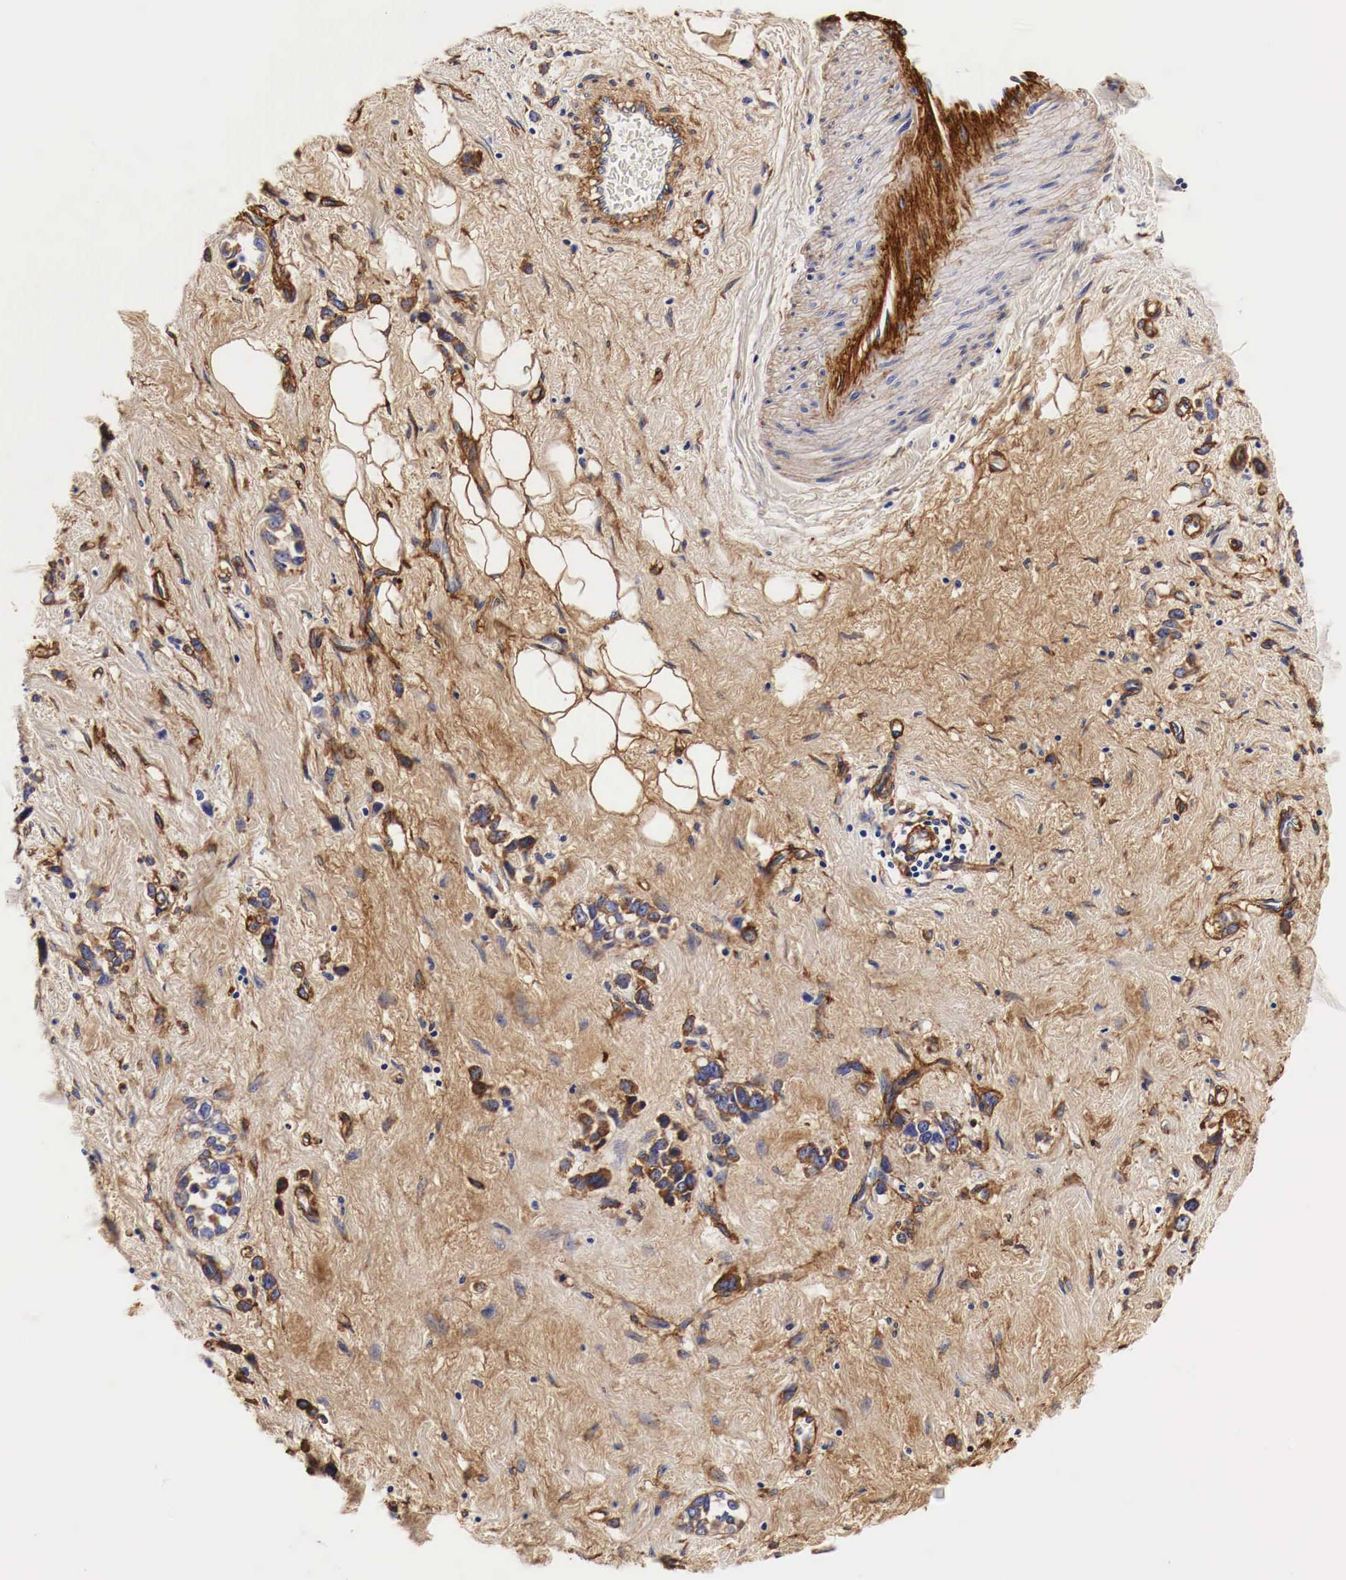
{"staining": {"intensity": "strong", "quantity": ">75%", "location": "cytoplasmic/membranous"}, "tissue": "stomach cancer", "cell_type": "Tumor cells", "image_type": "cancer", "snomed": [{"axis": "morphology", "description": "Adenocarcinoma, NOS"}, {"axis": "topography", "description": "Stomach, upper"}], "caption": "A photomicrograph showing strong cytoplasmic/membranous positivity in about >75% of tumor cells in stomach cancer (adenocarcinoma), as visualized by brown immunohistochemical staining.", "gene": "LAMB2", "patient": {"sex": "male", "age": 76}}